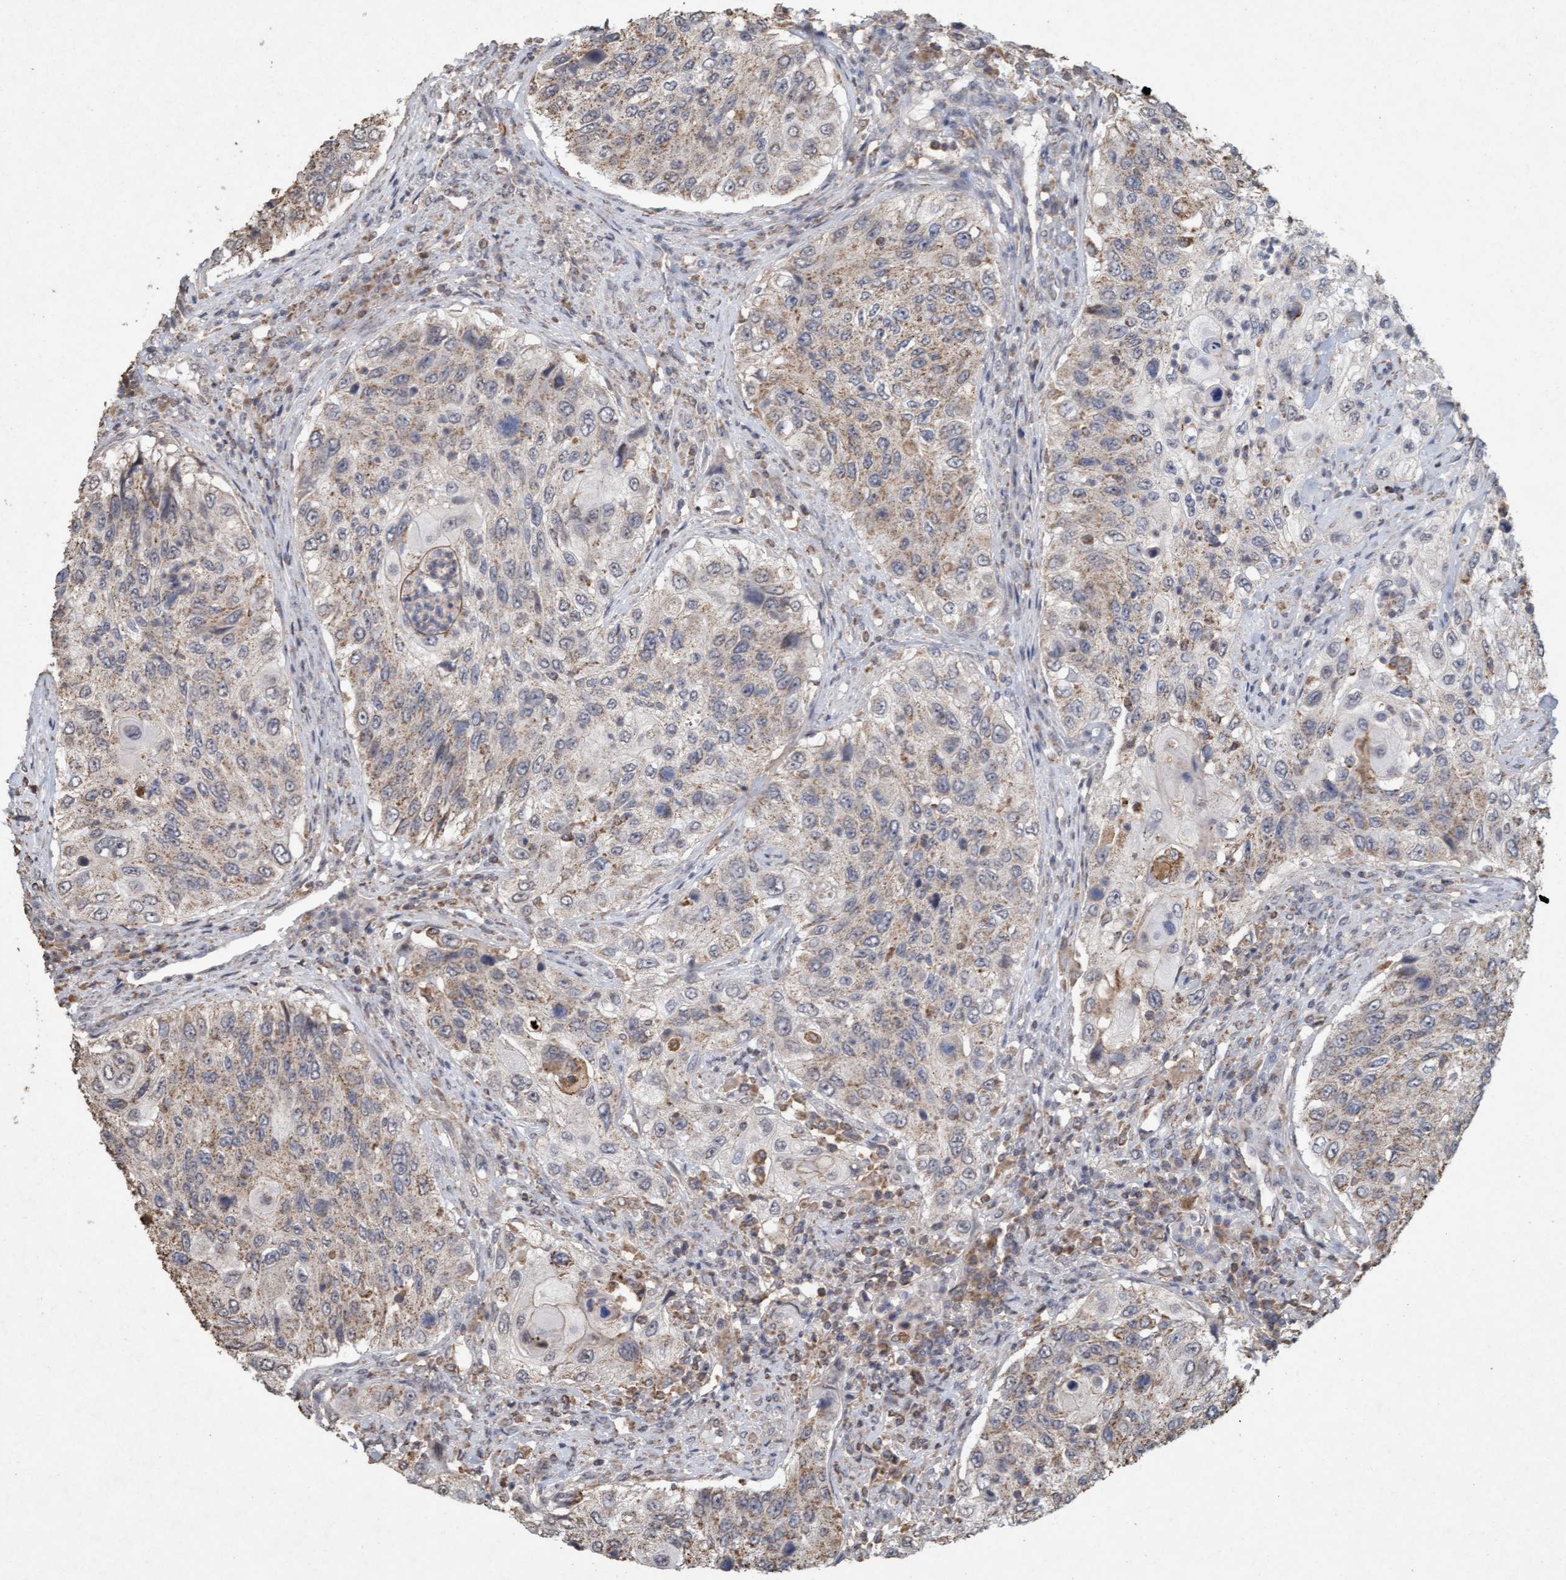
{"staining": {"intensity": "weak", "quantity": "25%-75%", "location": "cytoplasmic/membranous"}, "tissue": "urothelial cancer", "cell_type": "Tumor cells", "image_type": "cancer", "snomed": [{"axis": "morphology", "description": "Urothelial carcinoma, High grade"}, {"axis": "topography", "description": "Urinary bladder"}], "caption": "Immunohistochemistry (IHC) staining of urothelial cancer, which displays low levels of weak cytoplasmic/membranous staining in about 25%-75% of tumor cells indicating weak cytoplasmic/membranous protein staining. The staining was performed using DAB (3,3'-diaminobenzidine) (brown) for protein detection and nuclei were counterstained in hematoxylin (blue).", "gene": "VSIG8", "patient": {"sex": "female", "age": 60}}